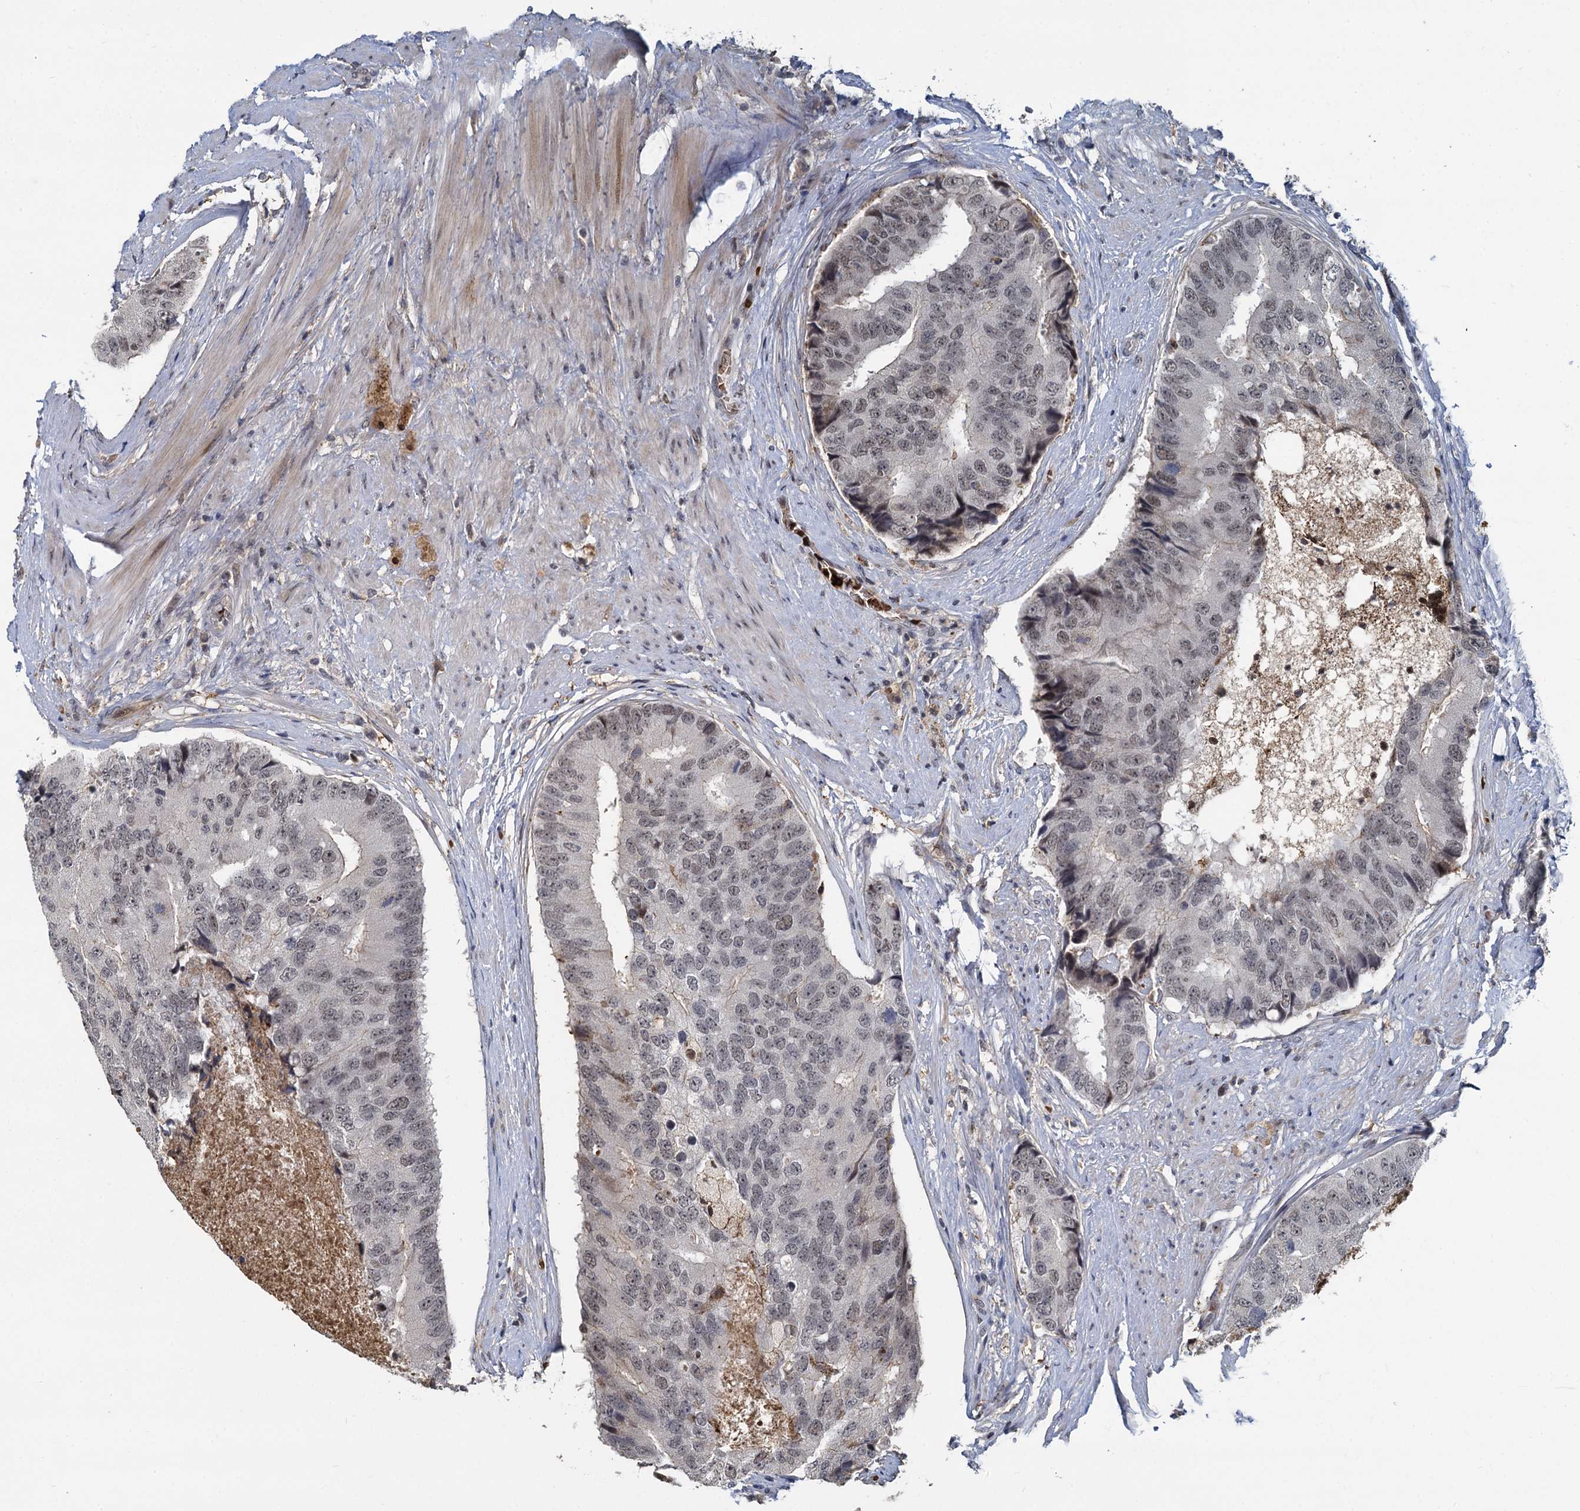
{"staining": {"intensity": "weak", "quantity": "25%-75%", "location": "nuclear"}, "tissue": "prostate cancer", "cell_type": "Tumor cells", "image_type": "cancer", "snomed": [{"axis": "morphology", "description": "Adenocarcinoma, High grade"}, {"axis": "topography", "description": "Prostate"}], "caption": "Immunohistochemistry (IHC) of high-grade adenocarcinoma (prostate) demonstrates low levels of weak nuclear expression in approximately 25%-75% of tumor cells. (Brightfield microscopy of DAB IHC at high magnification).", "gene": "FANCI", "patient": {"sex": "male", "age": 70}}